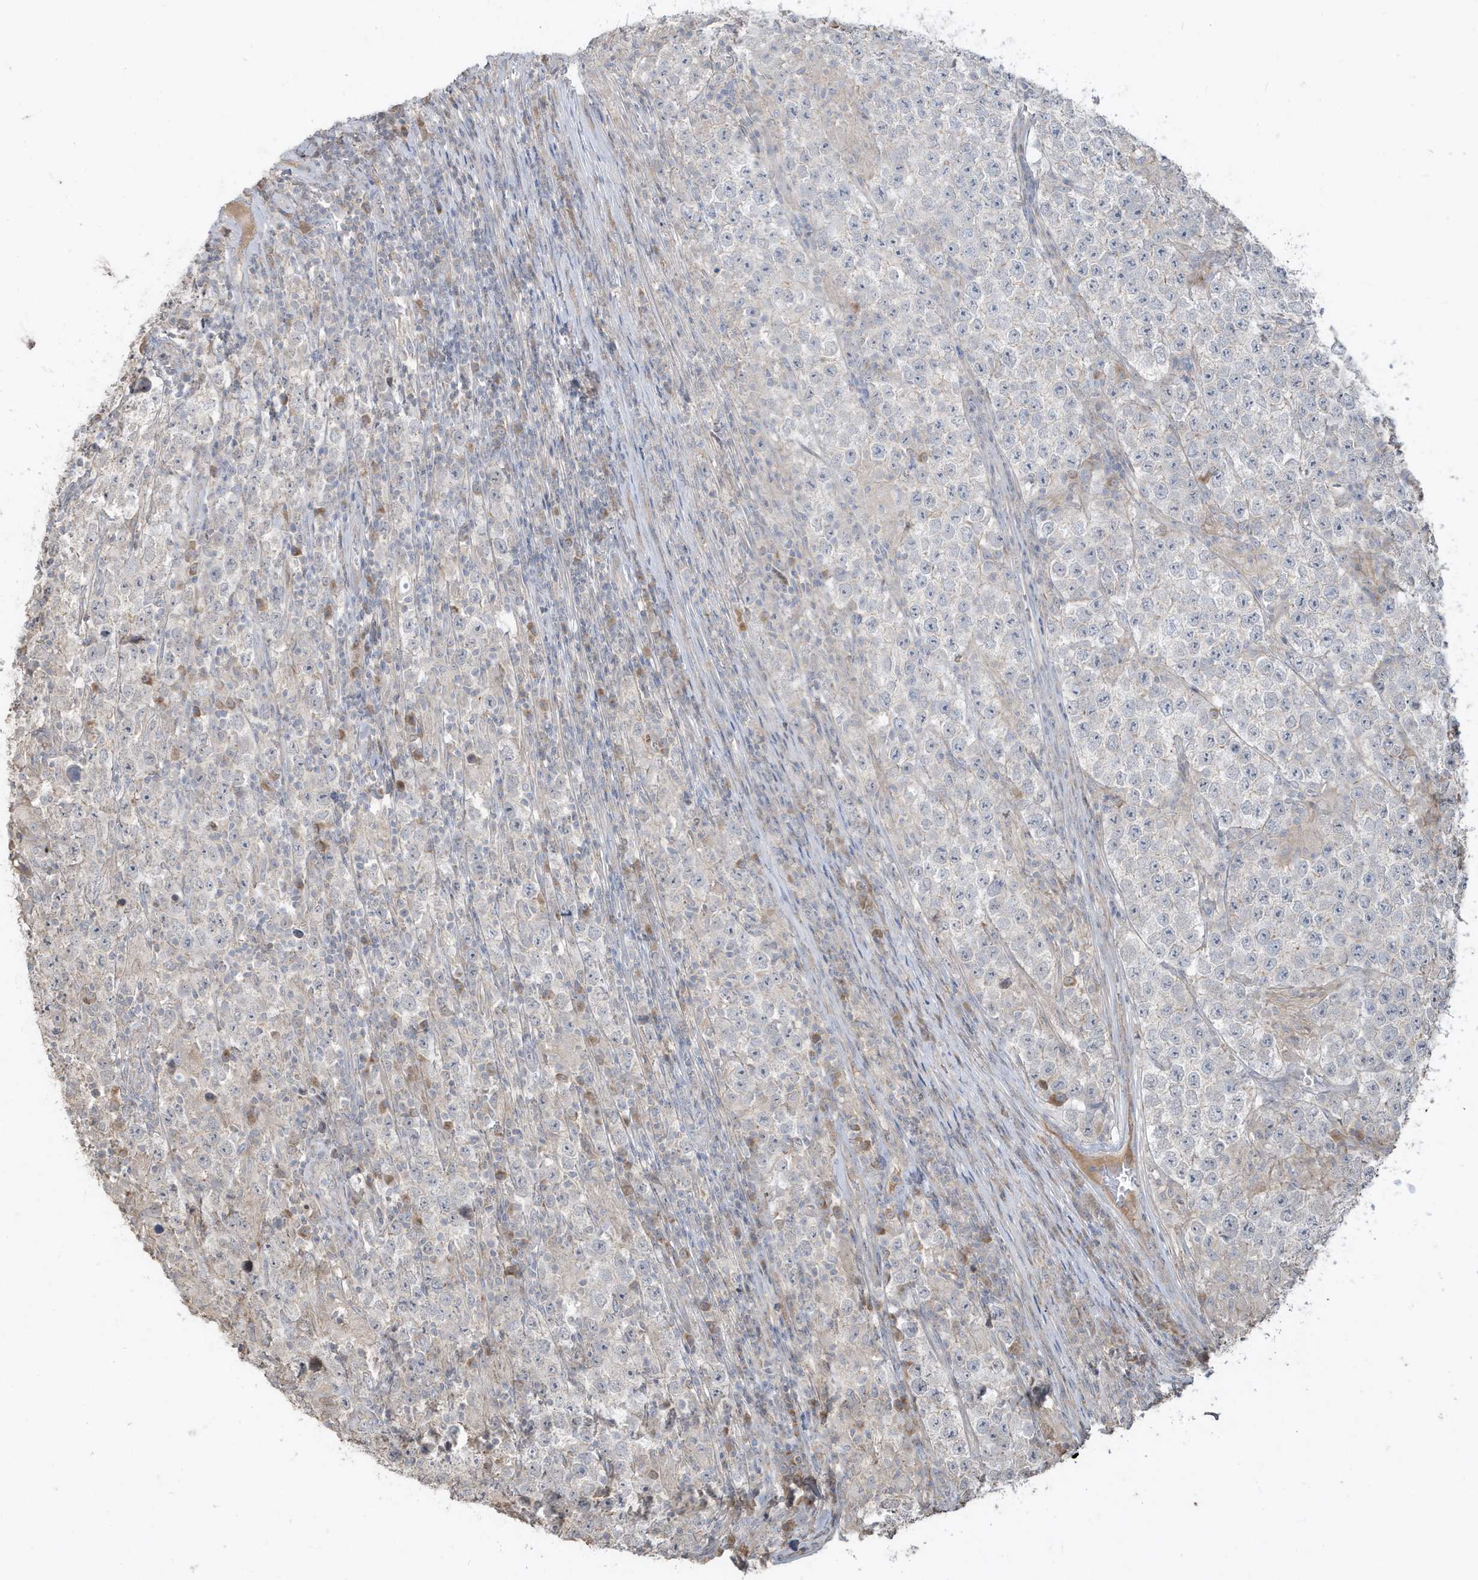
{"staining": {"intensity": "negative", "quantity": "none", "location": "none"}, "tissue": "testis cancer", "cell_type": "Tumor cells", "image_type": "cancer", "snomed": [{"axis": "morphology", "description": "Normal tissue, NOS"}, {"axis": "morphology", "description": "Urothelial carcinoma, High grade"}, {"axis": "morphology", "description": "Seminoma, NOS"}, {"axis": "morphology", "description": "Carcinoma, Embryonal, NOS"}, {"axis": "topography", "description": "Urinary bladder"}, {"axis": "topography", "description": "Testis"}], "caption": "Photomicrograph shows no protein positivity in tumor cells of testis cancer tissue.", "gene": "PRRT3", "patient": {"sex": "male", "age": 41}}